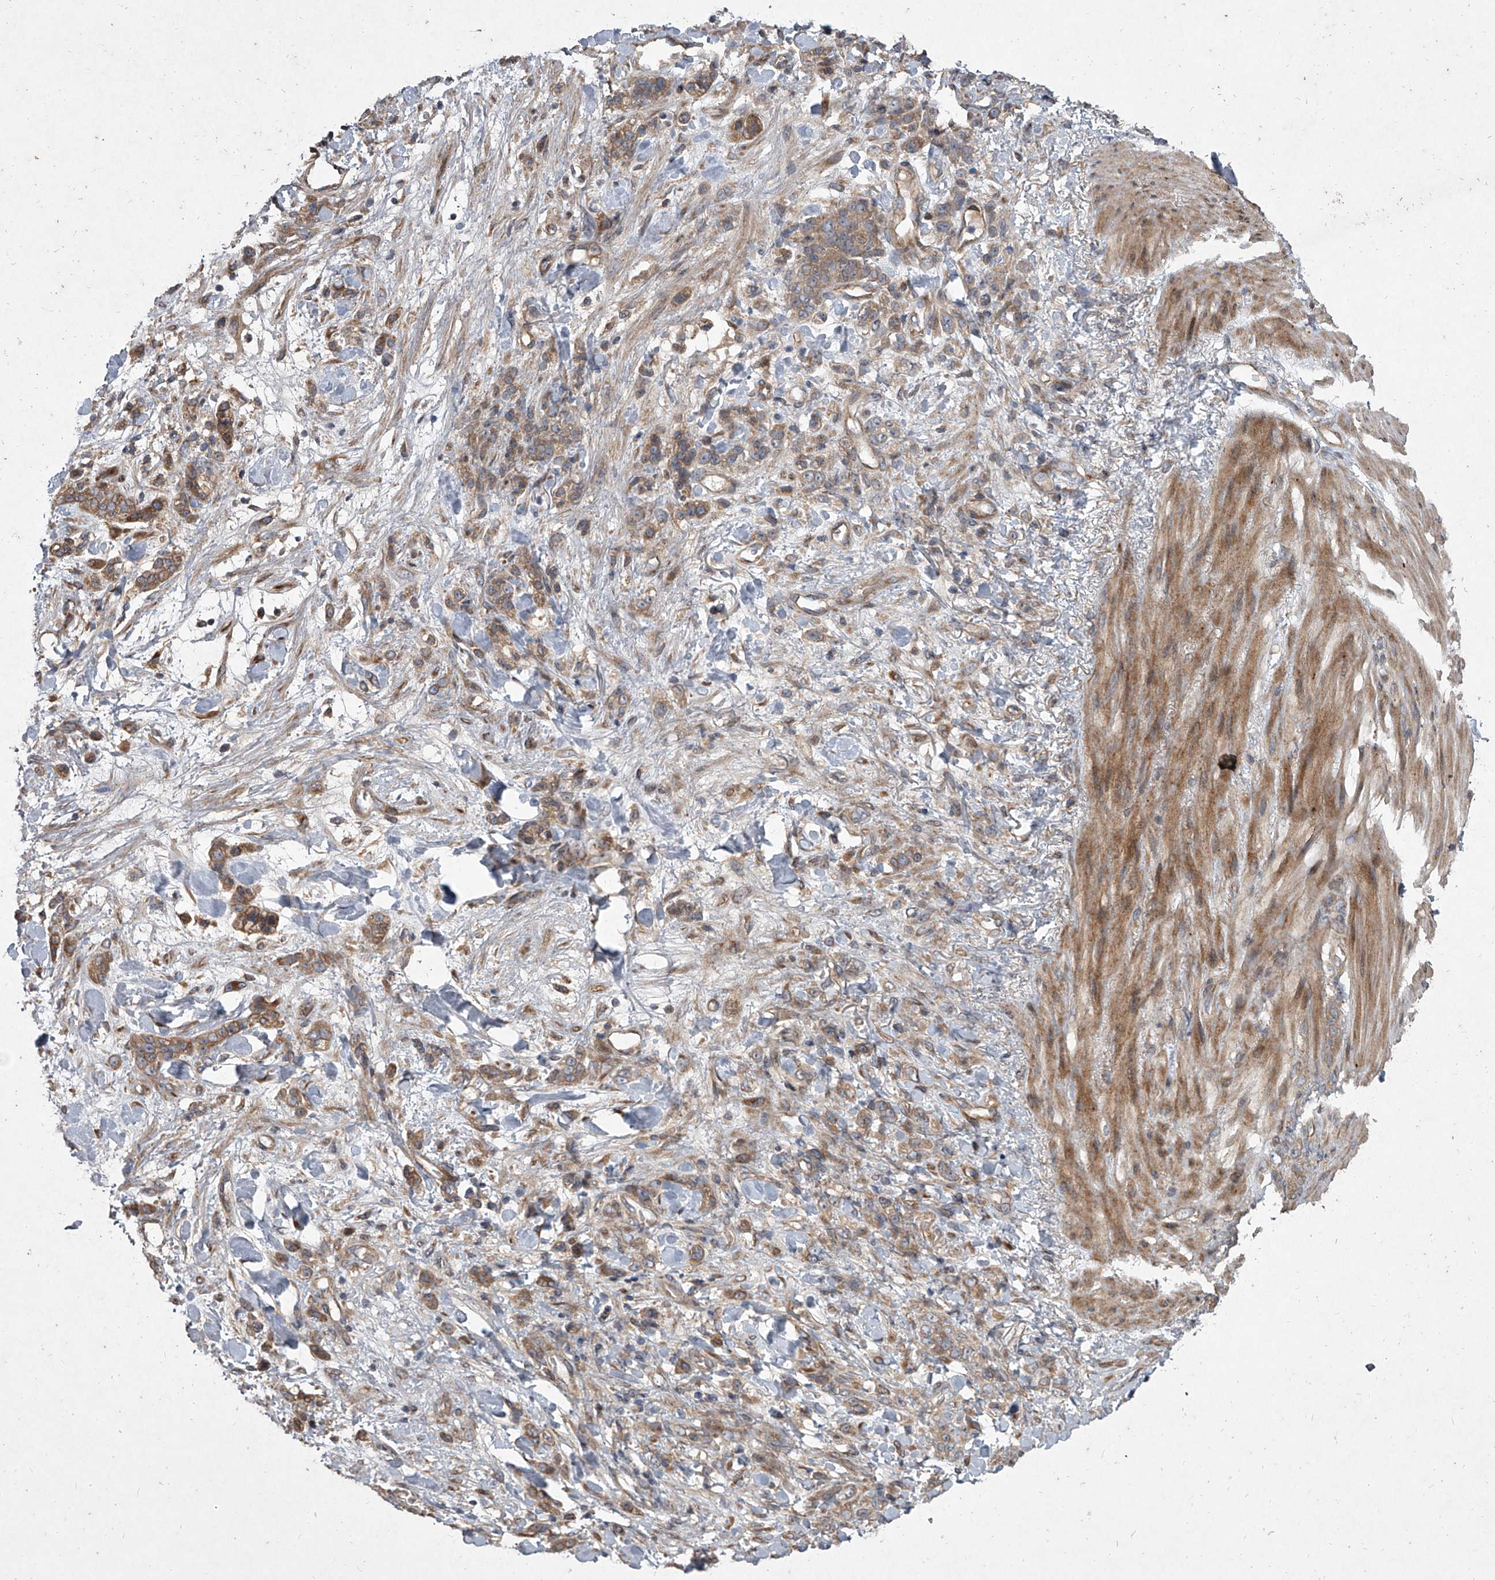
{"staining": {"intensity": "moderate", "quantity": ">75%", "location": "cytoplasmic/membranous"}, "tissue": "stomach cancer", "cell_type": "Tumor cells", "image_type": "cancer", "snomed": [{"axis": "morphology", "description": "Normal tissue, NOS"}, {"axis": "morphology", "description": "Adenocarcinoma, NOS"}, {"axis": "topography", "description": "Stomach"}], "caption": "Tumor cells demonstrate medium levels of moderate cytoplasmic/membranous positivity in approximately >75% of cells in stomach adenocarcinoma.", "gene": "EVA1C", "patient": {"sex": "male", "age": 82}}